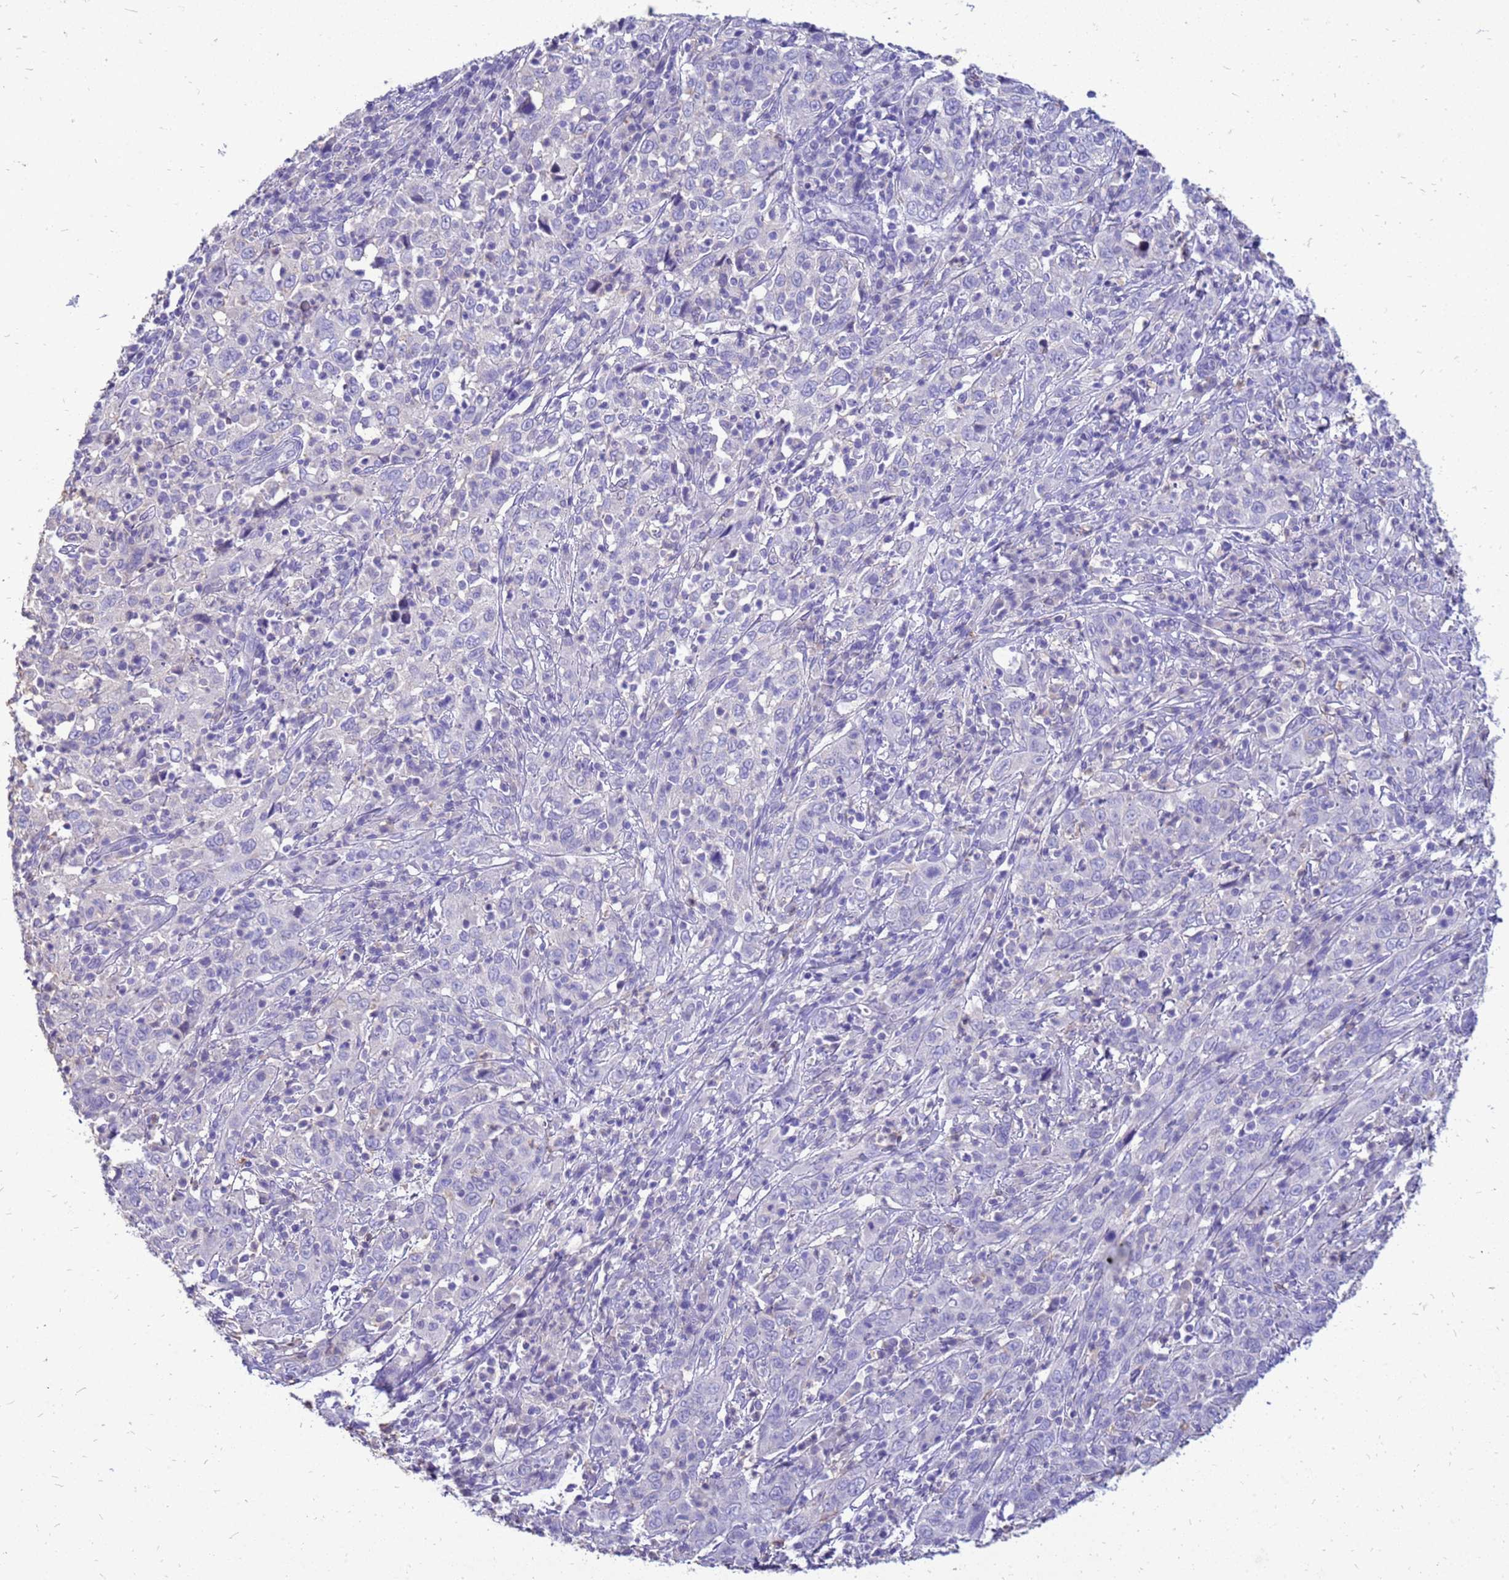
{"staining": {"intensity": "negative", "quantity": "none", "location": "none"}, "tissue": "cervical cancer", "cell_type": "Tumor cells", "image_type": "cancer", "snomed": [{"axis": "morphology", "description": "Squamous cell carcinoma, NOS"}, {"axis": "topography", "description": "Cervix"}], "caption": "Immunohistochemical staining of human squamous cell carcinoma (cervical) demonstrates no significant staining in tumor cells.", "gene": "AKR1C1", "patient": {"sex": "female", "age": 46}}